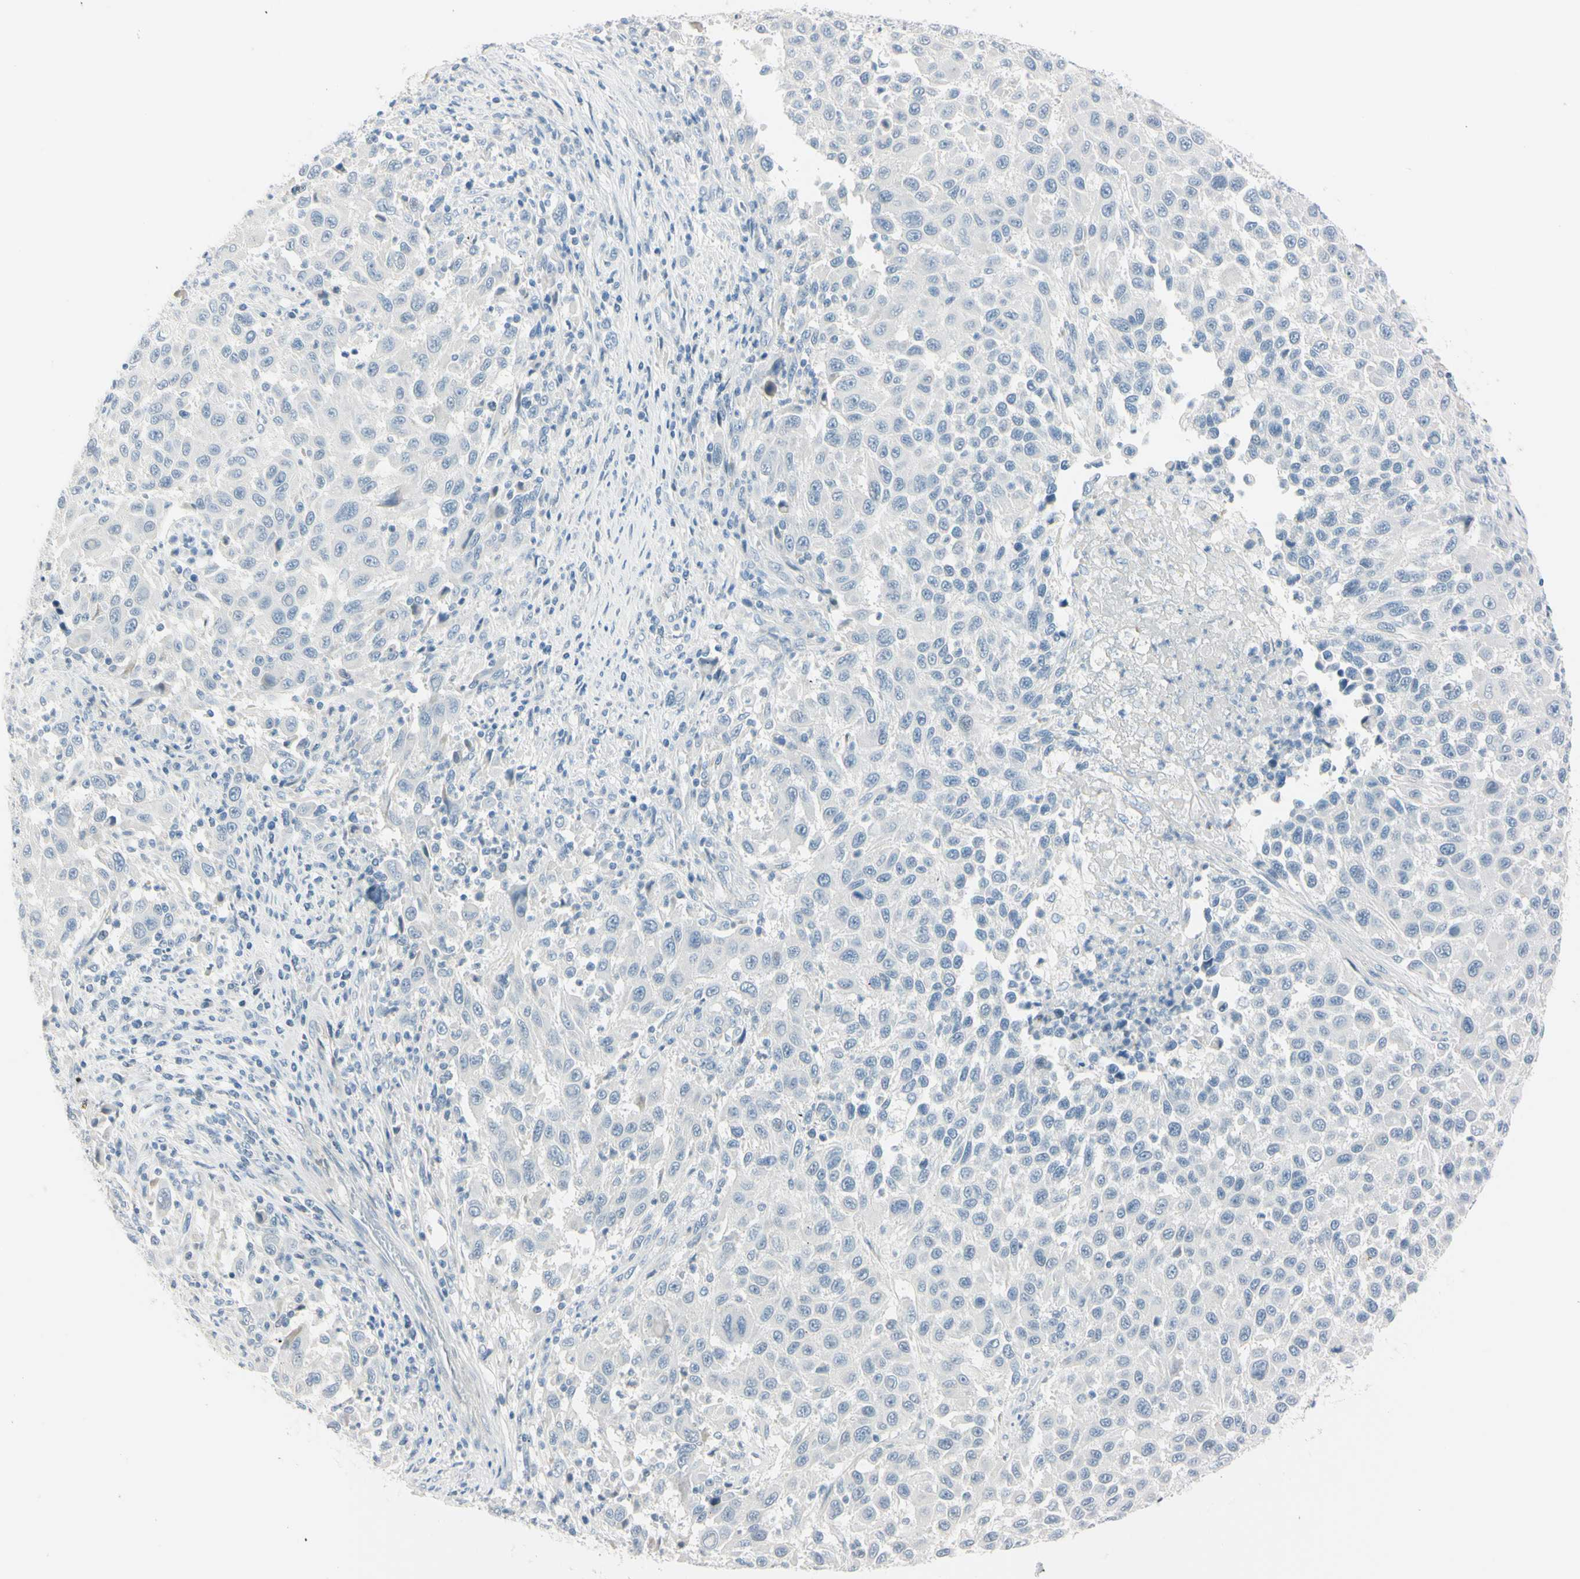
{"staining": {"intensity": "negative", "quantity": "none", "location": "none"}, "tissue": "melanoma", "cell_type": "Tumor cells", "image_type": "cancer", "snomed": [{"axis": "morphology", "description": "Malignant melanoma, Metastatic site"}, {"axis": "topography", "description": "Lymph node"}], "caption": "IHC photomicrograph of neoplastic tissue: melanoma stained with DAB (3,3'-diaminobenzidine) shows no significant protein expression in tumor cells.", "gene": "ASB9", "patient": {"sex": "male", "age": 61}}